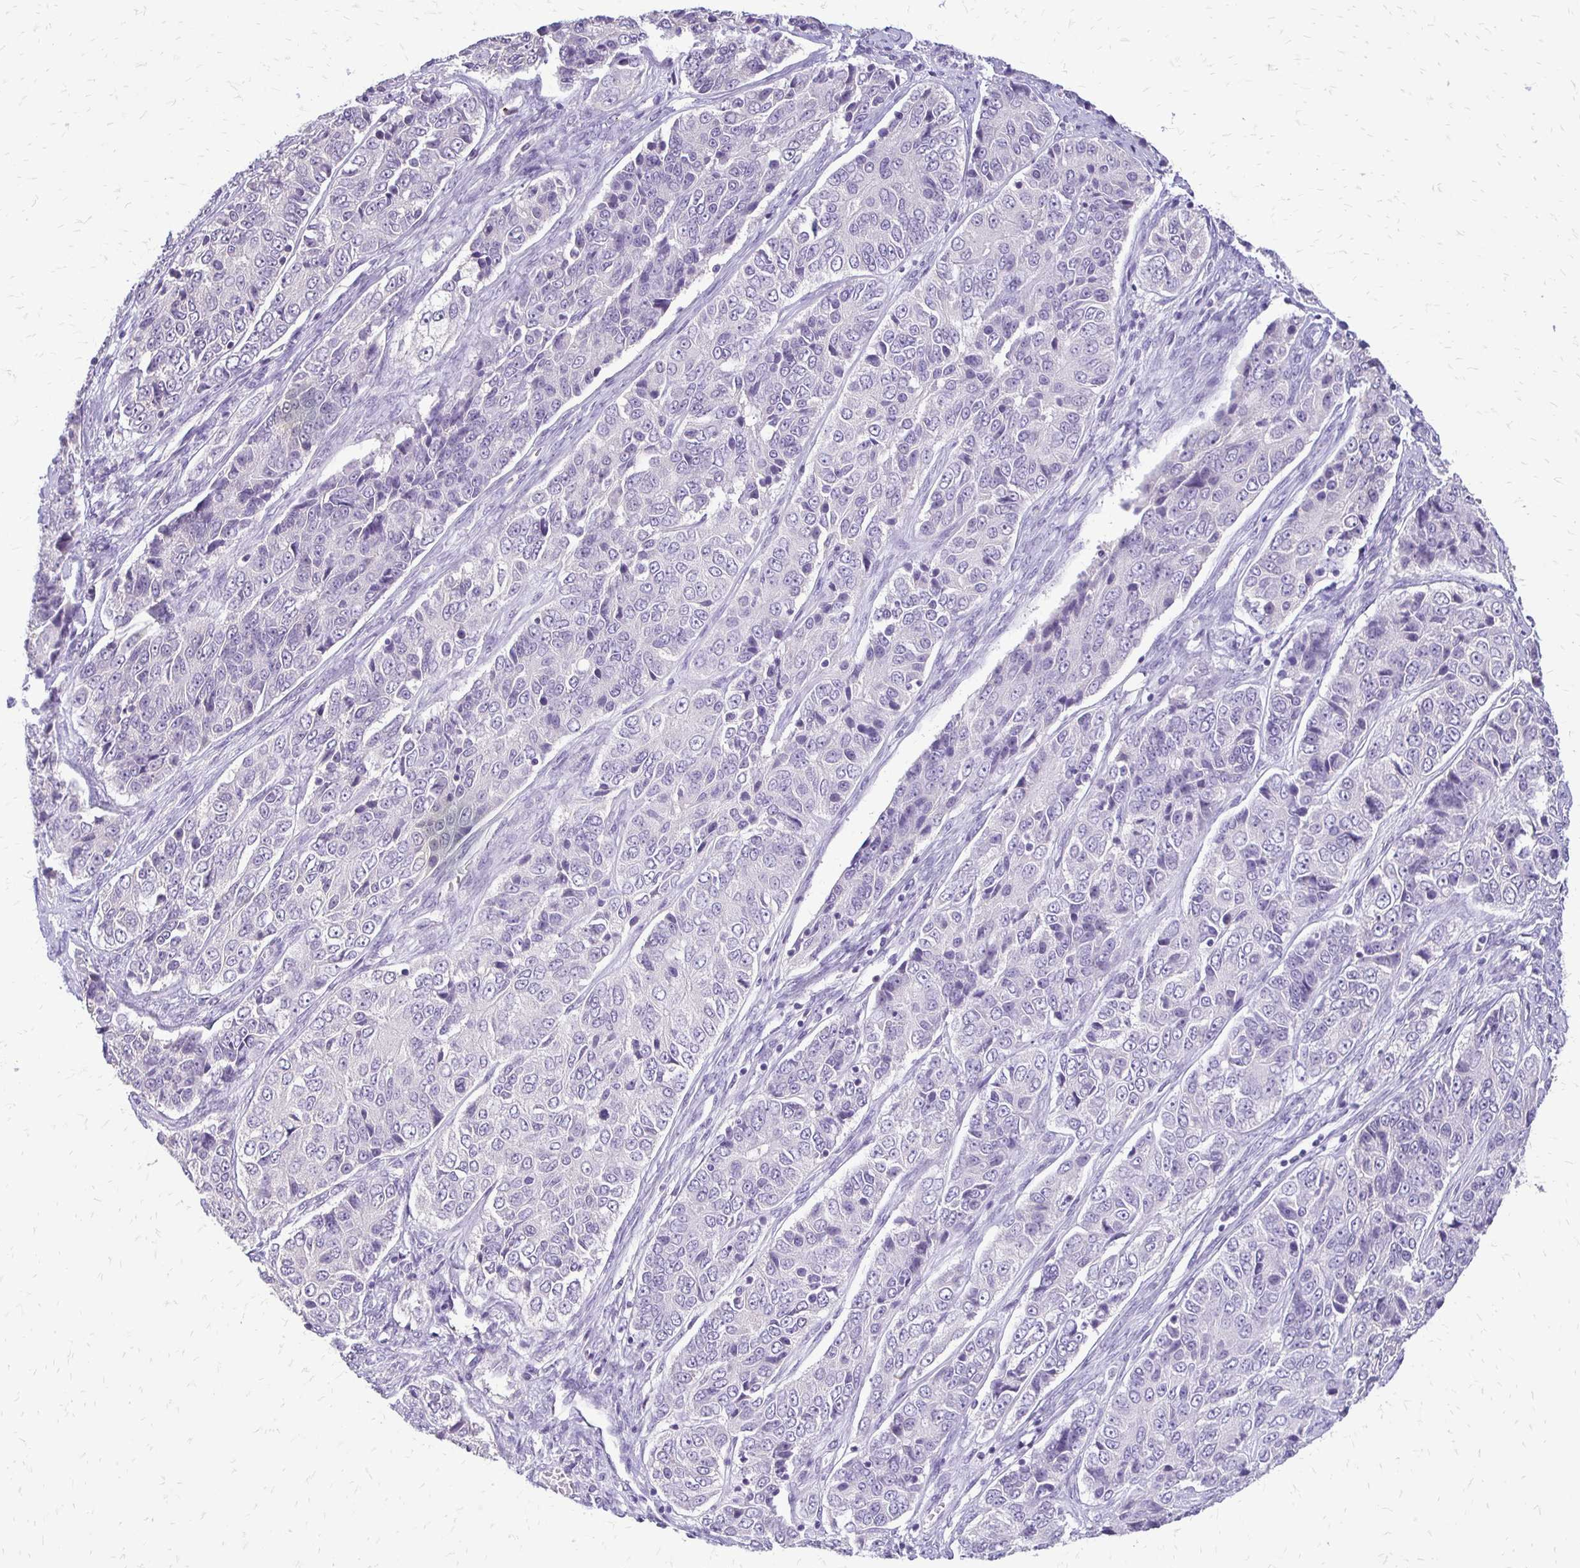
{"staining": {"intensity": "negative", "quantity": "none", "location": "none"}, "tissue": "ovarian cancer", "cell_type": "Tumor cells", "image_type": "cancer", "snomed": [{"axis": "morphology", "description": "Carcinoma, endometroid"}, {"axis": "topography", "description": "Ovary"}], "caption": "Photomicrograph shows no significant protein staining in tumor cells of ovarian cancer (endometroid carcinoma).", "gene": "ALPG", "patient": {"sex": "female", "age": 51}}